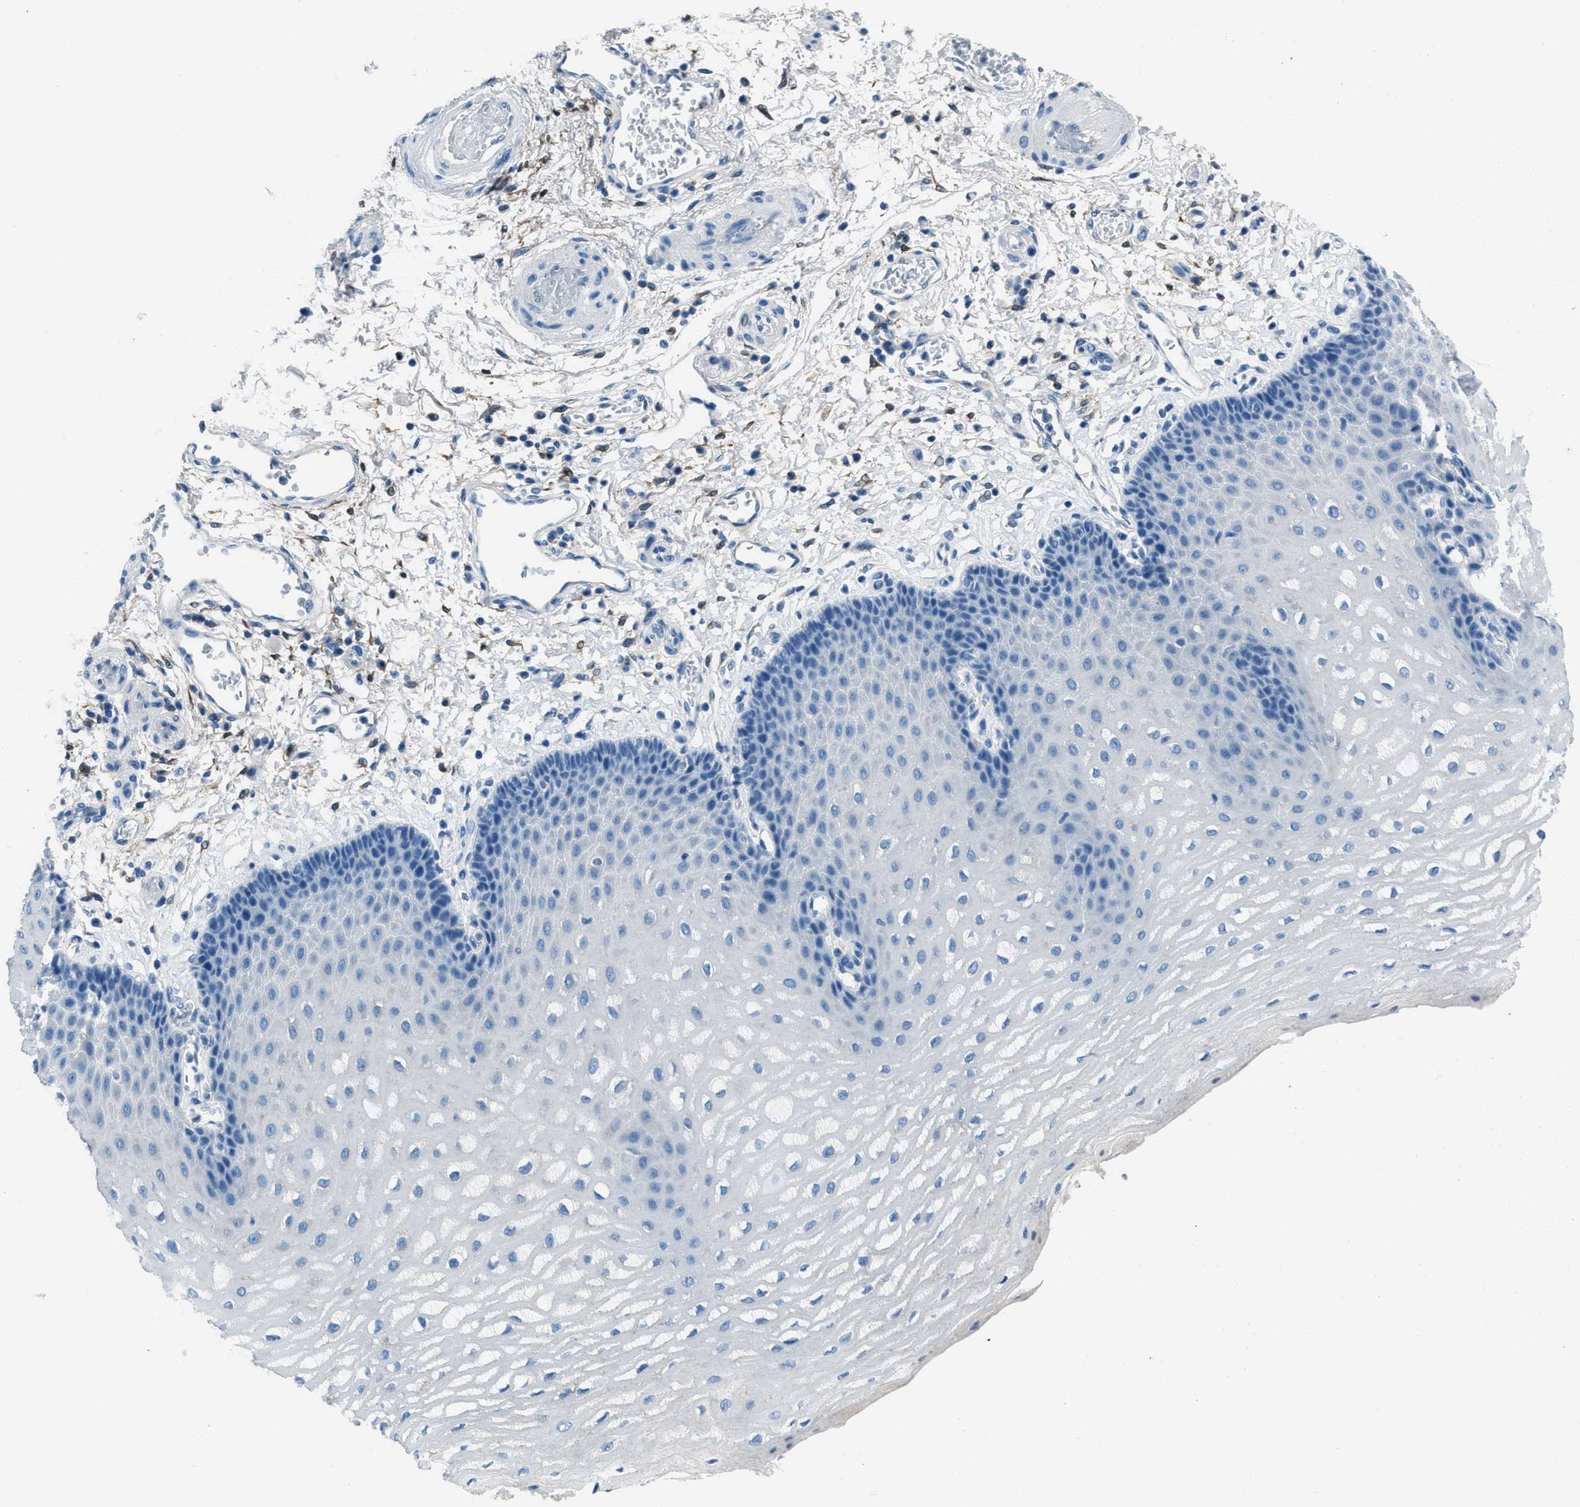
{"staining": {"intensity": "negative", "quantity": "none", "location": "none"}, "tissue": "esophagus", "cell_type": "Squamous epithelial cells", "image_type": "normal", "snomed": [{"axis": "morphology", "description": "Normal tissue, NOS"}, {"axis": "topography", "description": "Esophagus"}], "caption": "Immunohistochemistry of benign human esophagus exhibits no staining in squamous epithelial cells. (Immunohistochemistry (ihc), brightfield microscopy, high magnification).", "gene": "AMACR", "patient": {"sex": "male", "age": 54}}